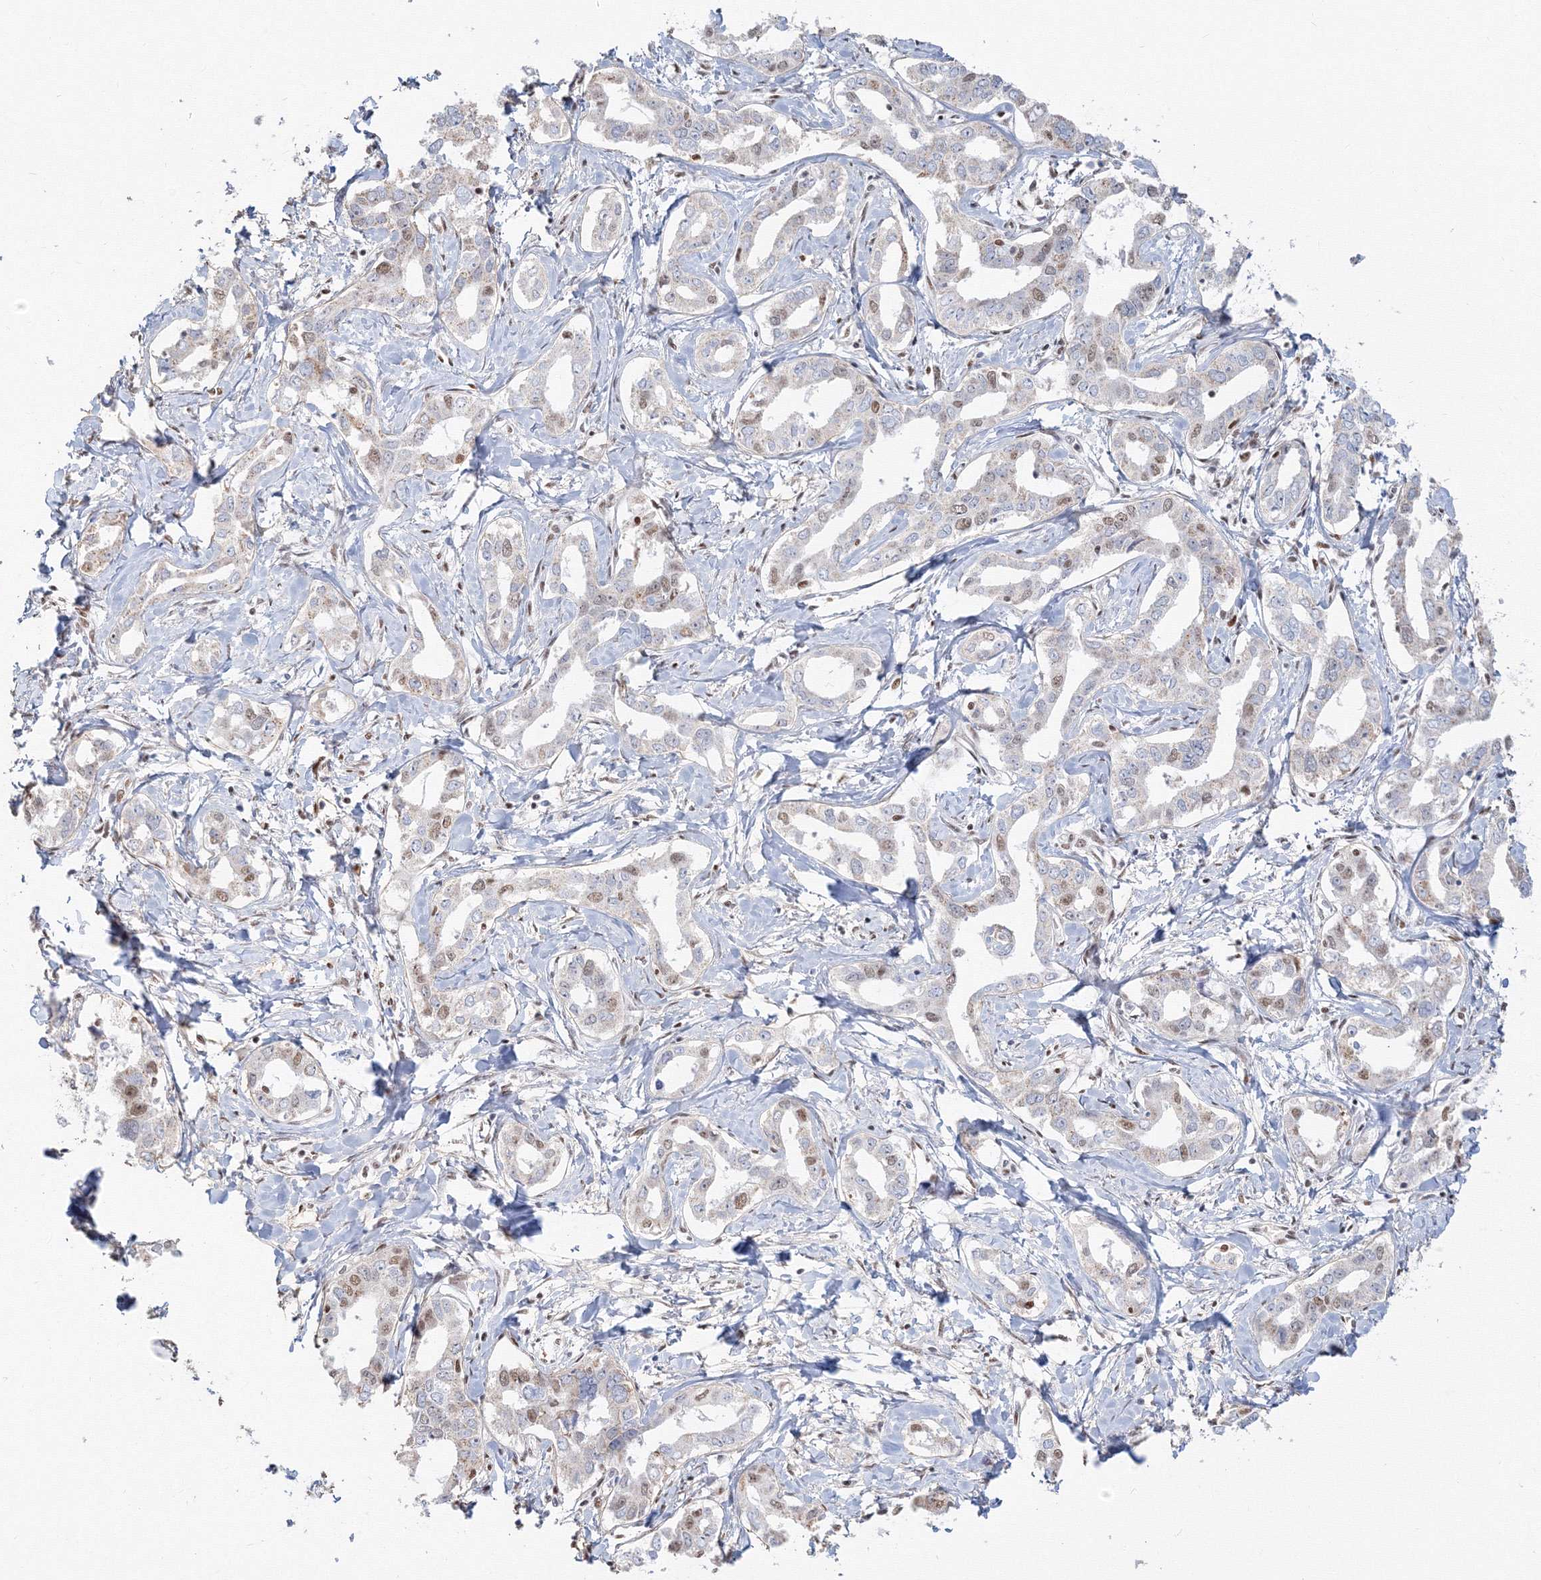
{"staining": {"intensity": "moderate", "quantity": "25%-75%", "location": "nuclear"}, "tissue": "liver cancer", "cell_type": "Tumor cells", "image_type": "cancer", "snomed": [{"axis": "morphology", "description": "Cholangiocarcinoma"}, {"axis": "topography", "description": "Liver"}], "caption": "Immunohistochemistry of human liver cholangiocarcinoma displays medium levels of moderate nuclear staining in approximately 25%-75% of tumor cells.", "gene": "PPP4R2", "patient": {"sex": "male", "age": 59}}